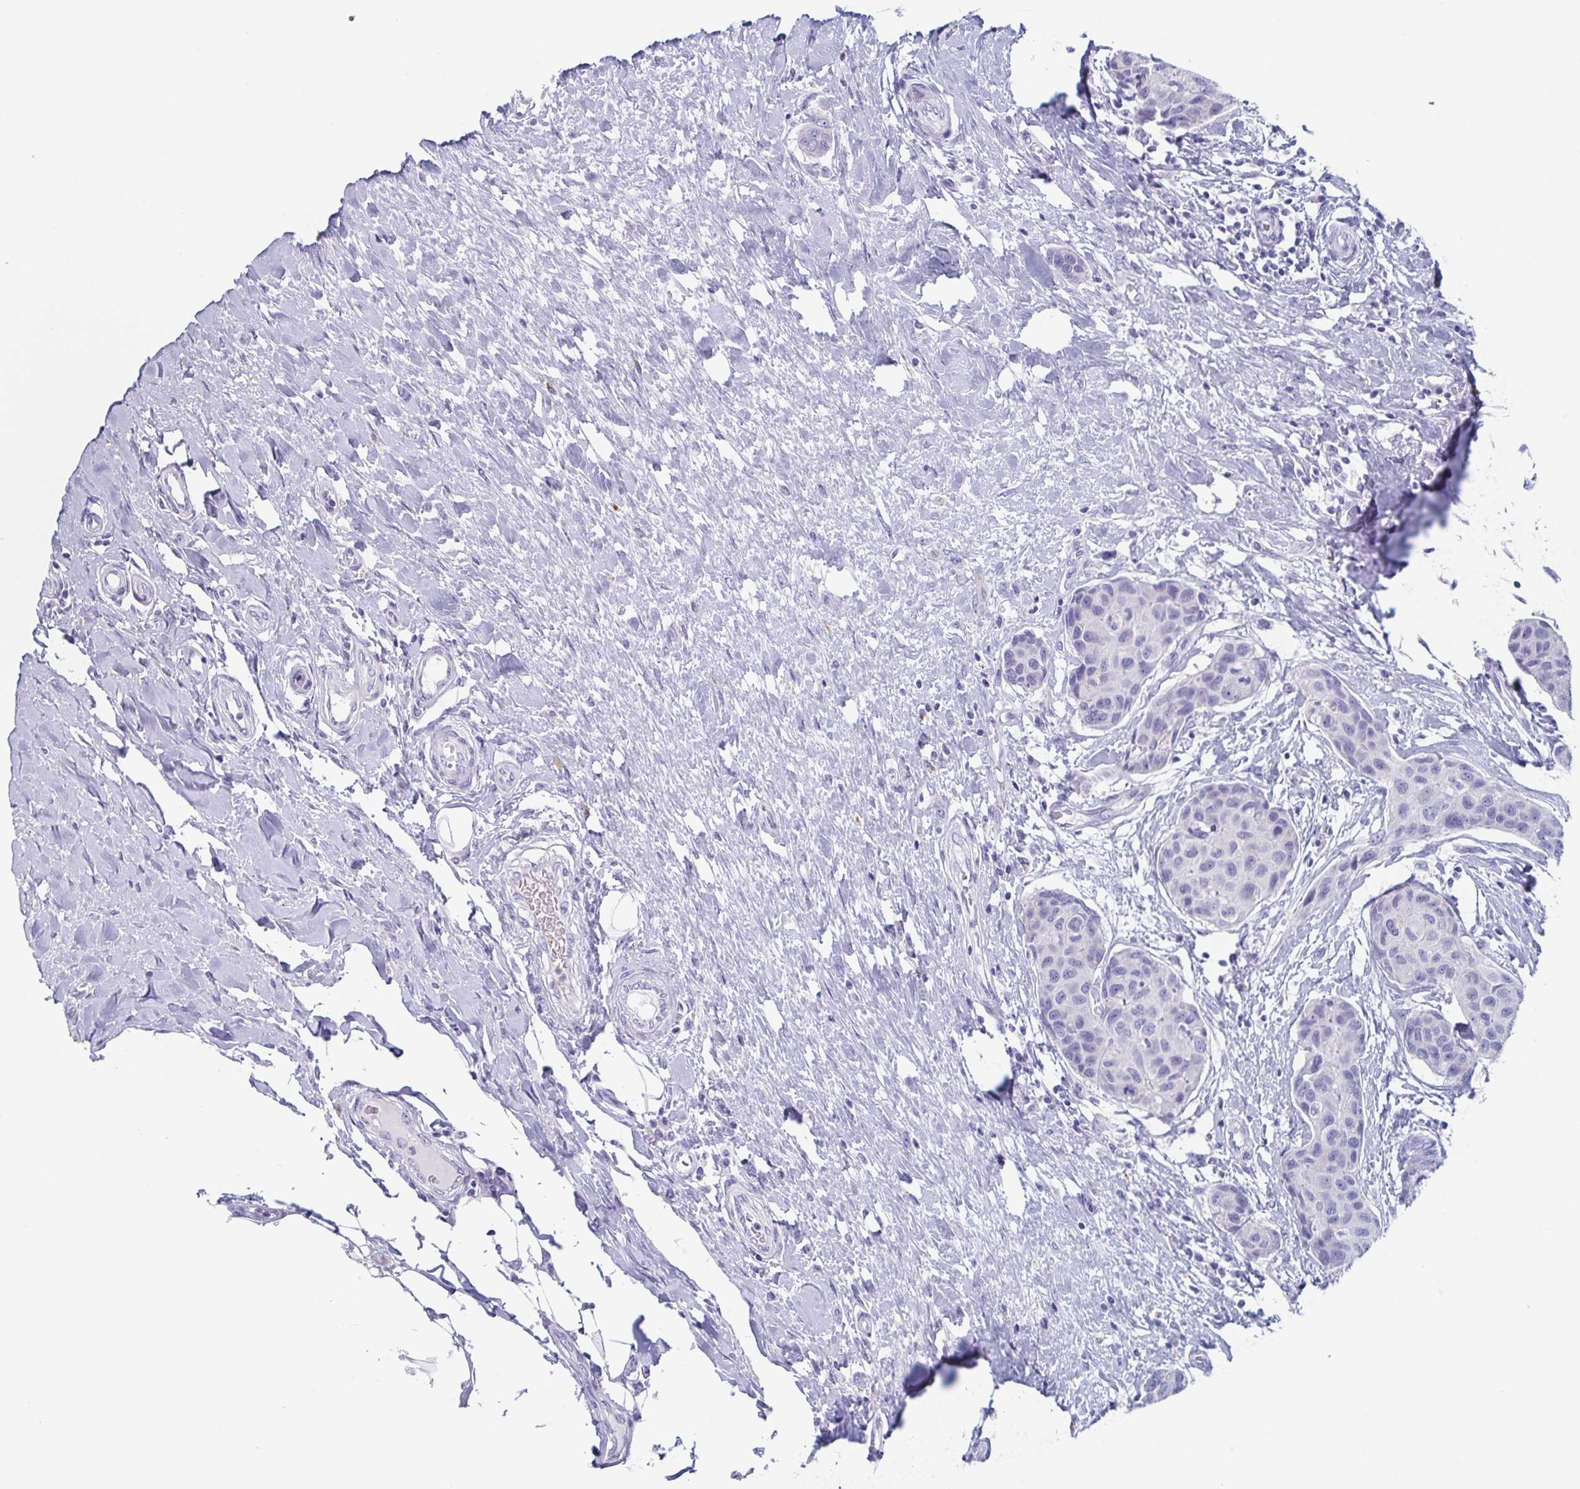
{"staining": {"intensity": "negative", "quantity": "none", "location": "none"}, "tissue": "breast cancer", "cell_type": "Tumor cells", "image_type": "cancer", "snomed": [{"axis": "morphology", "description": "Duct carcinoma"}, {"axis": "topography", "description": "Breast"}], "caption": "High power microscopy photomicrograph of an immunohistochemistry micrograph of breast cancer, revealing no significant staining in tumor cells.", "gene": "LYRM2", "patient": {"sex": "female", "age": 80}}